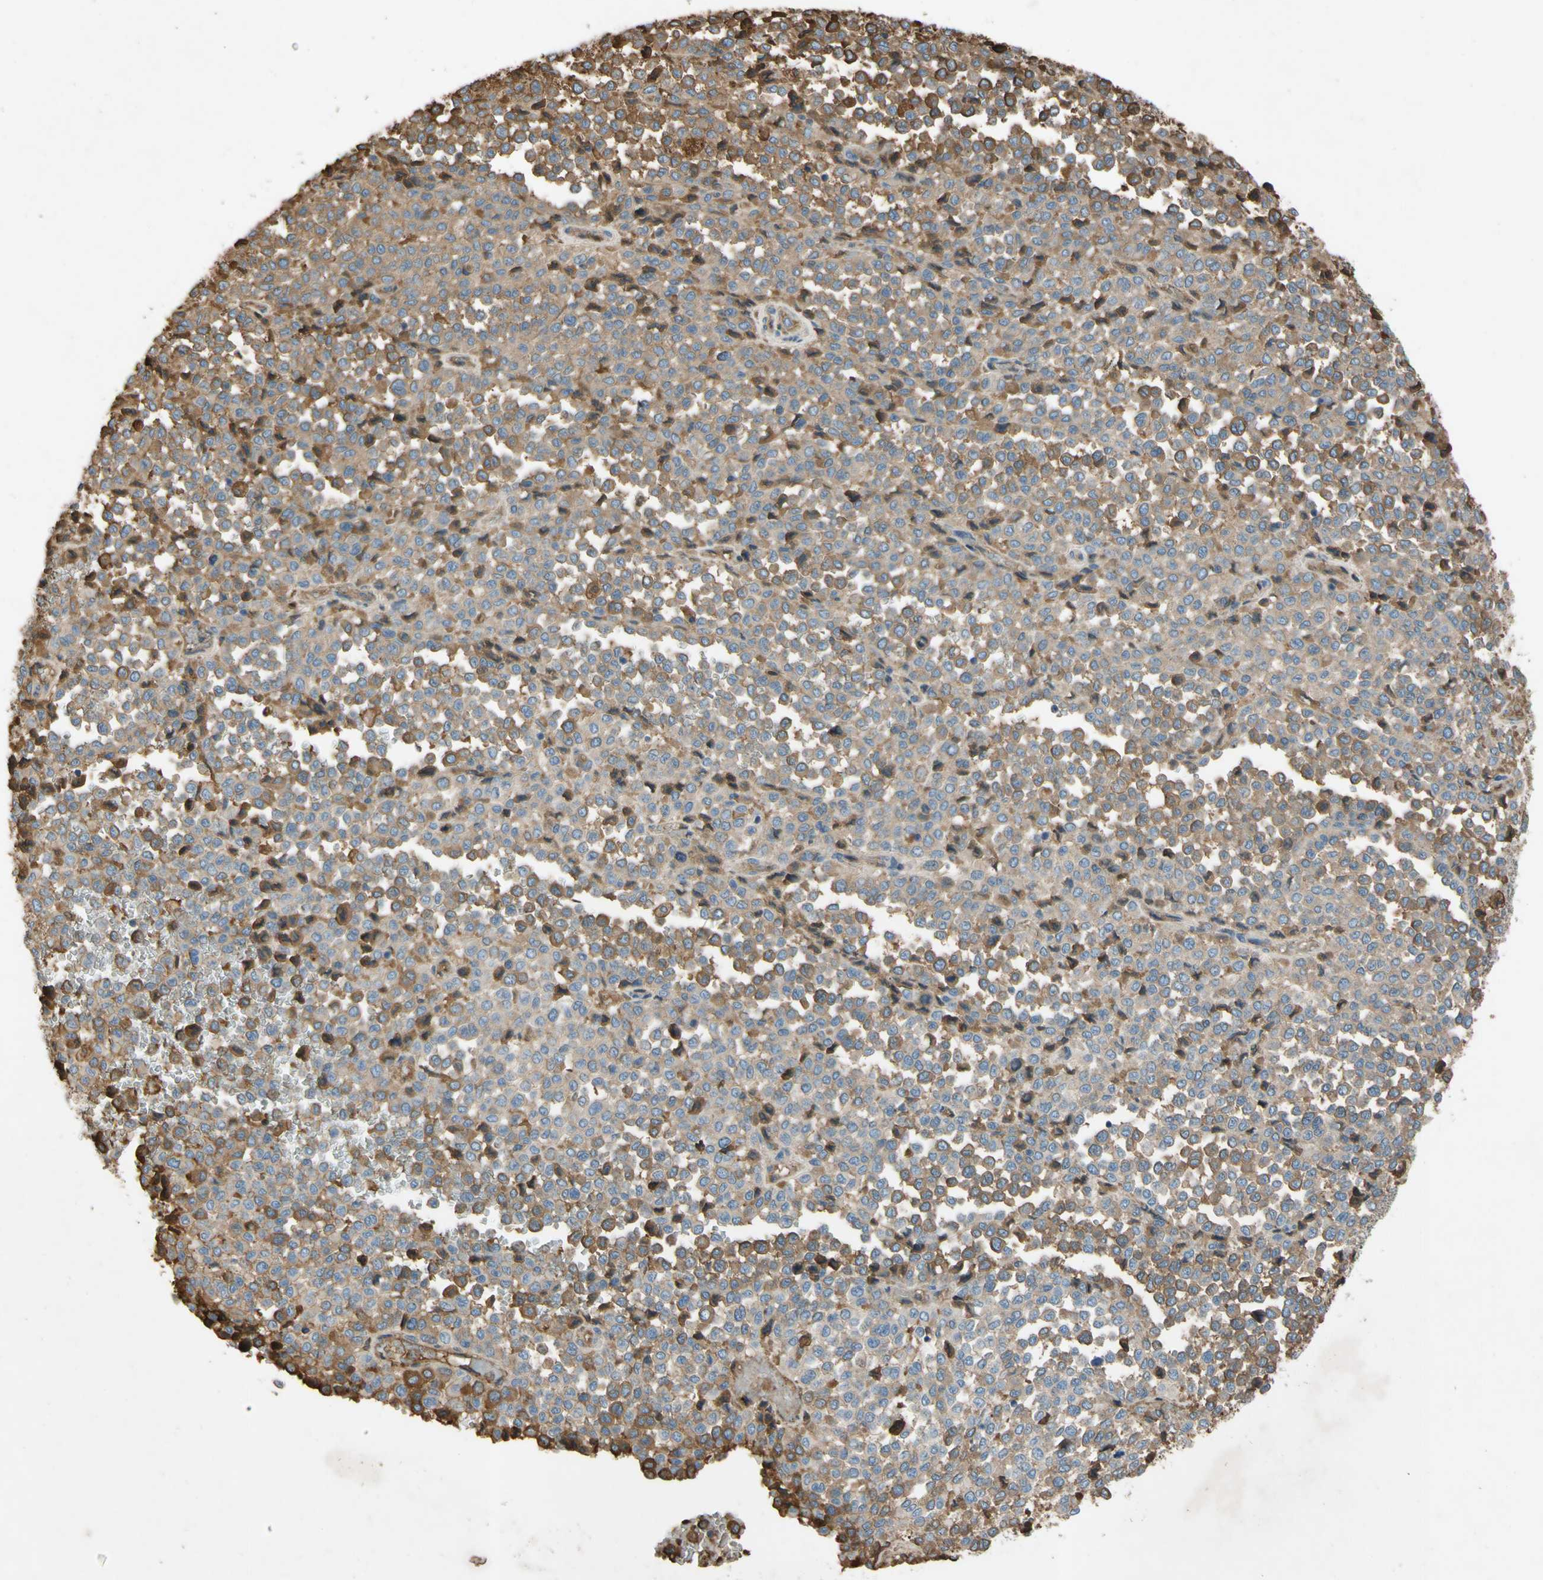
{"staining": {"intensity": "moderate", "quantity": "25%-75%", "location": "cytoplasmic/membranous"}, "tissue": "melanoma", "cell_type": "Tumor cells", "image_type": "cancer", "snomed": [{"axis": "morphology", "description": "Malignant melanoma, Metastatic site"}, {"axis": "topography", "description": "Pancreas"}], "caption": "A brown stain shows moderate cytoplasmic/membranous positivity of a protein in malignant melanoma (metastatic site) tumor cells.", "gene": "TIMP2", "patient": {"sex": "female", "age": 30}}